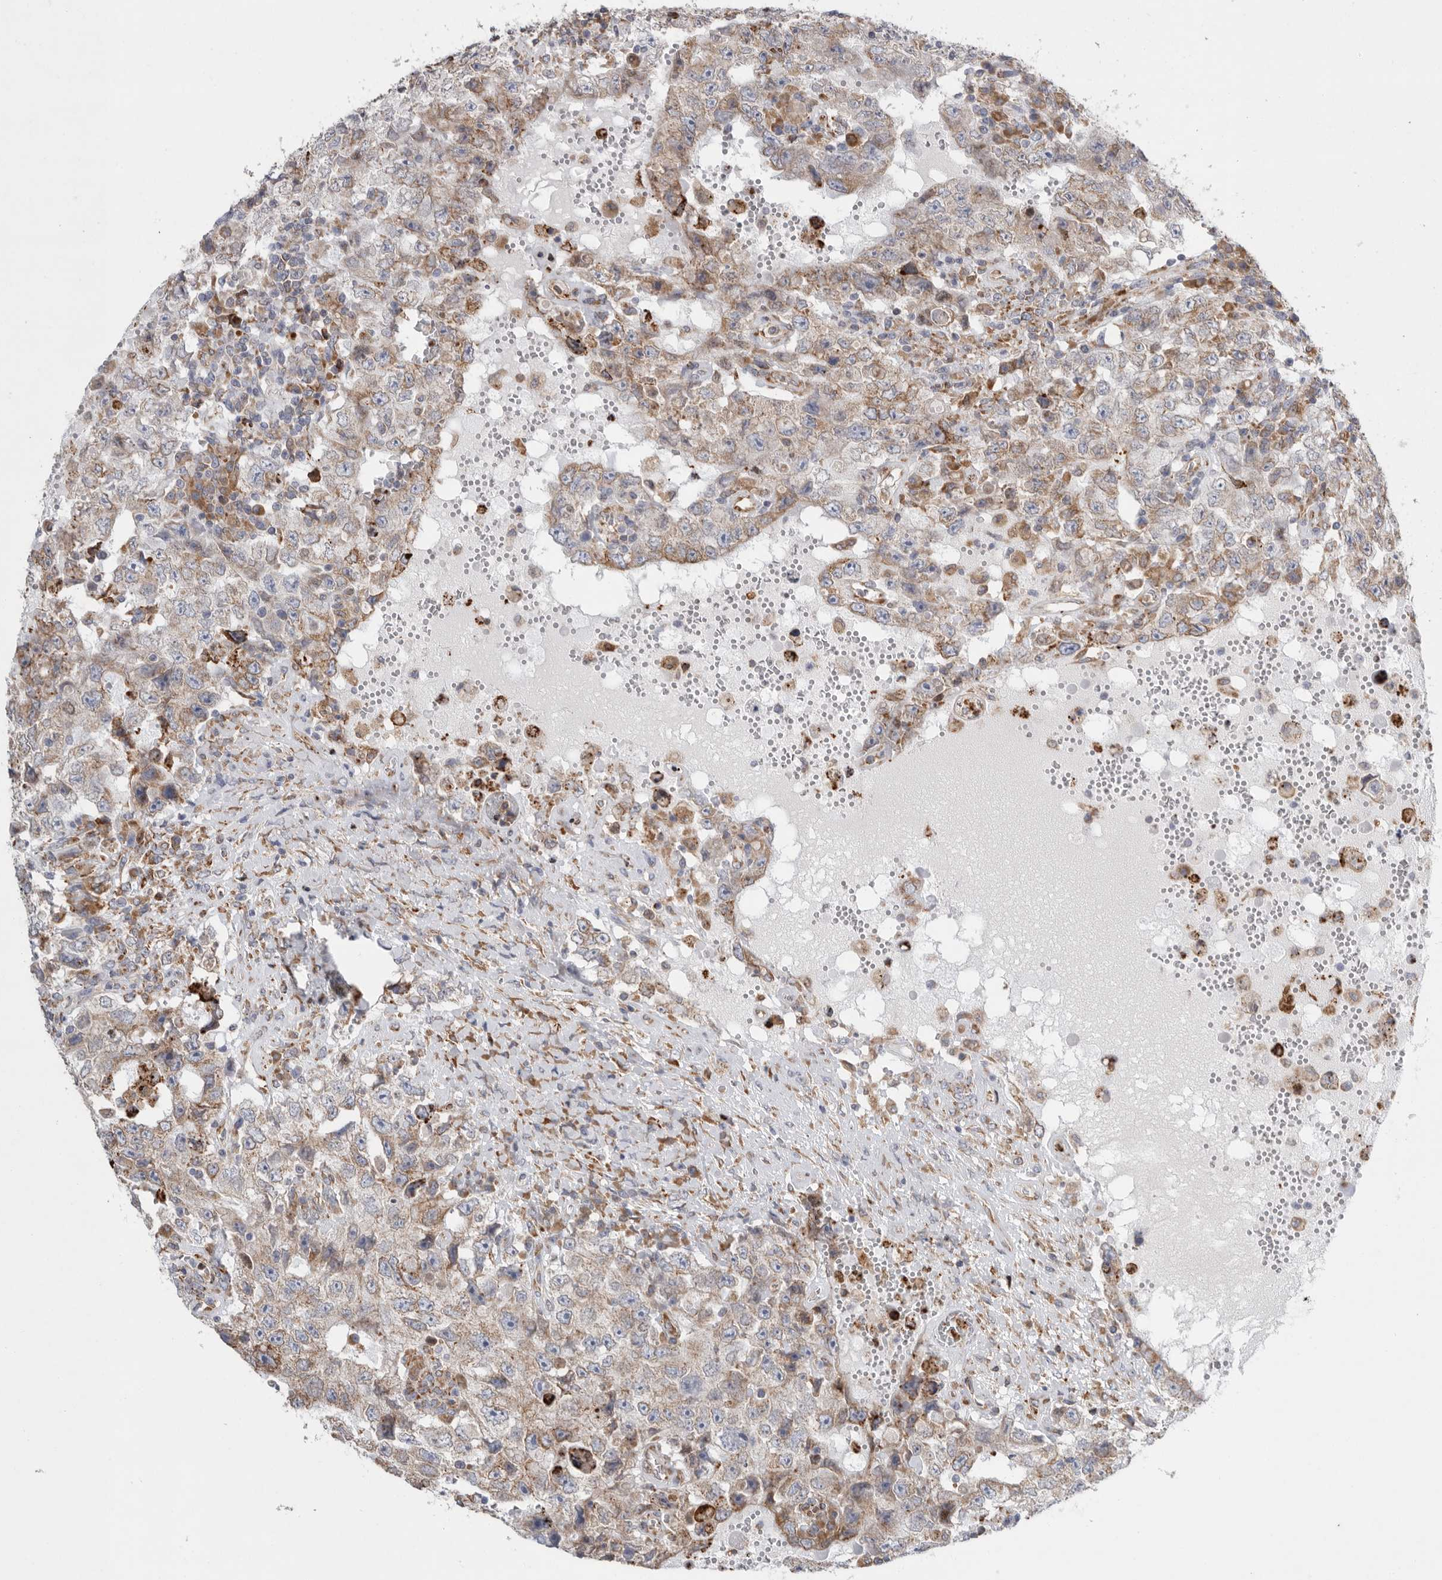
{"staining": {"intensity": "moderate", "quantity": "<25%", "location": "cytoplasmic/membranous"}, "tissue": "testis cancer", "cell_type": "Tumor cells", "image_type": "cancer", "snomed": [{"axis": "morphology", "description": "Carcinoma, Embryonal, NOS"}, {"axis": "topography", "description": "Testis"}], "caption": "Immunohistochemistry micrograph of neoplastic tissue: human embryonal carcinoma (testis) stained using IHC displays low levels of moderate protein expression localized specifically in the cytoplasmic/membranous of tumor cells, appearing as a cytoplasmic/membranous brown color.", "gene": "GANAB", "patient": {"sex": "male", "age": 26}}